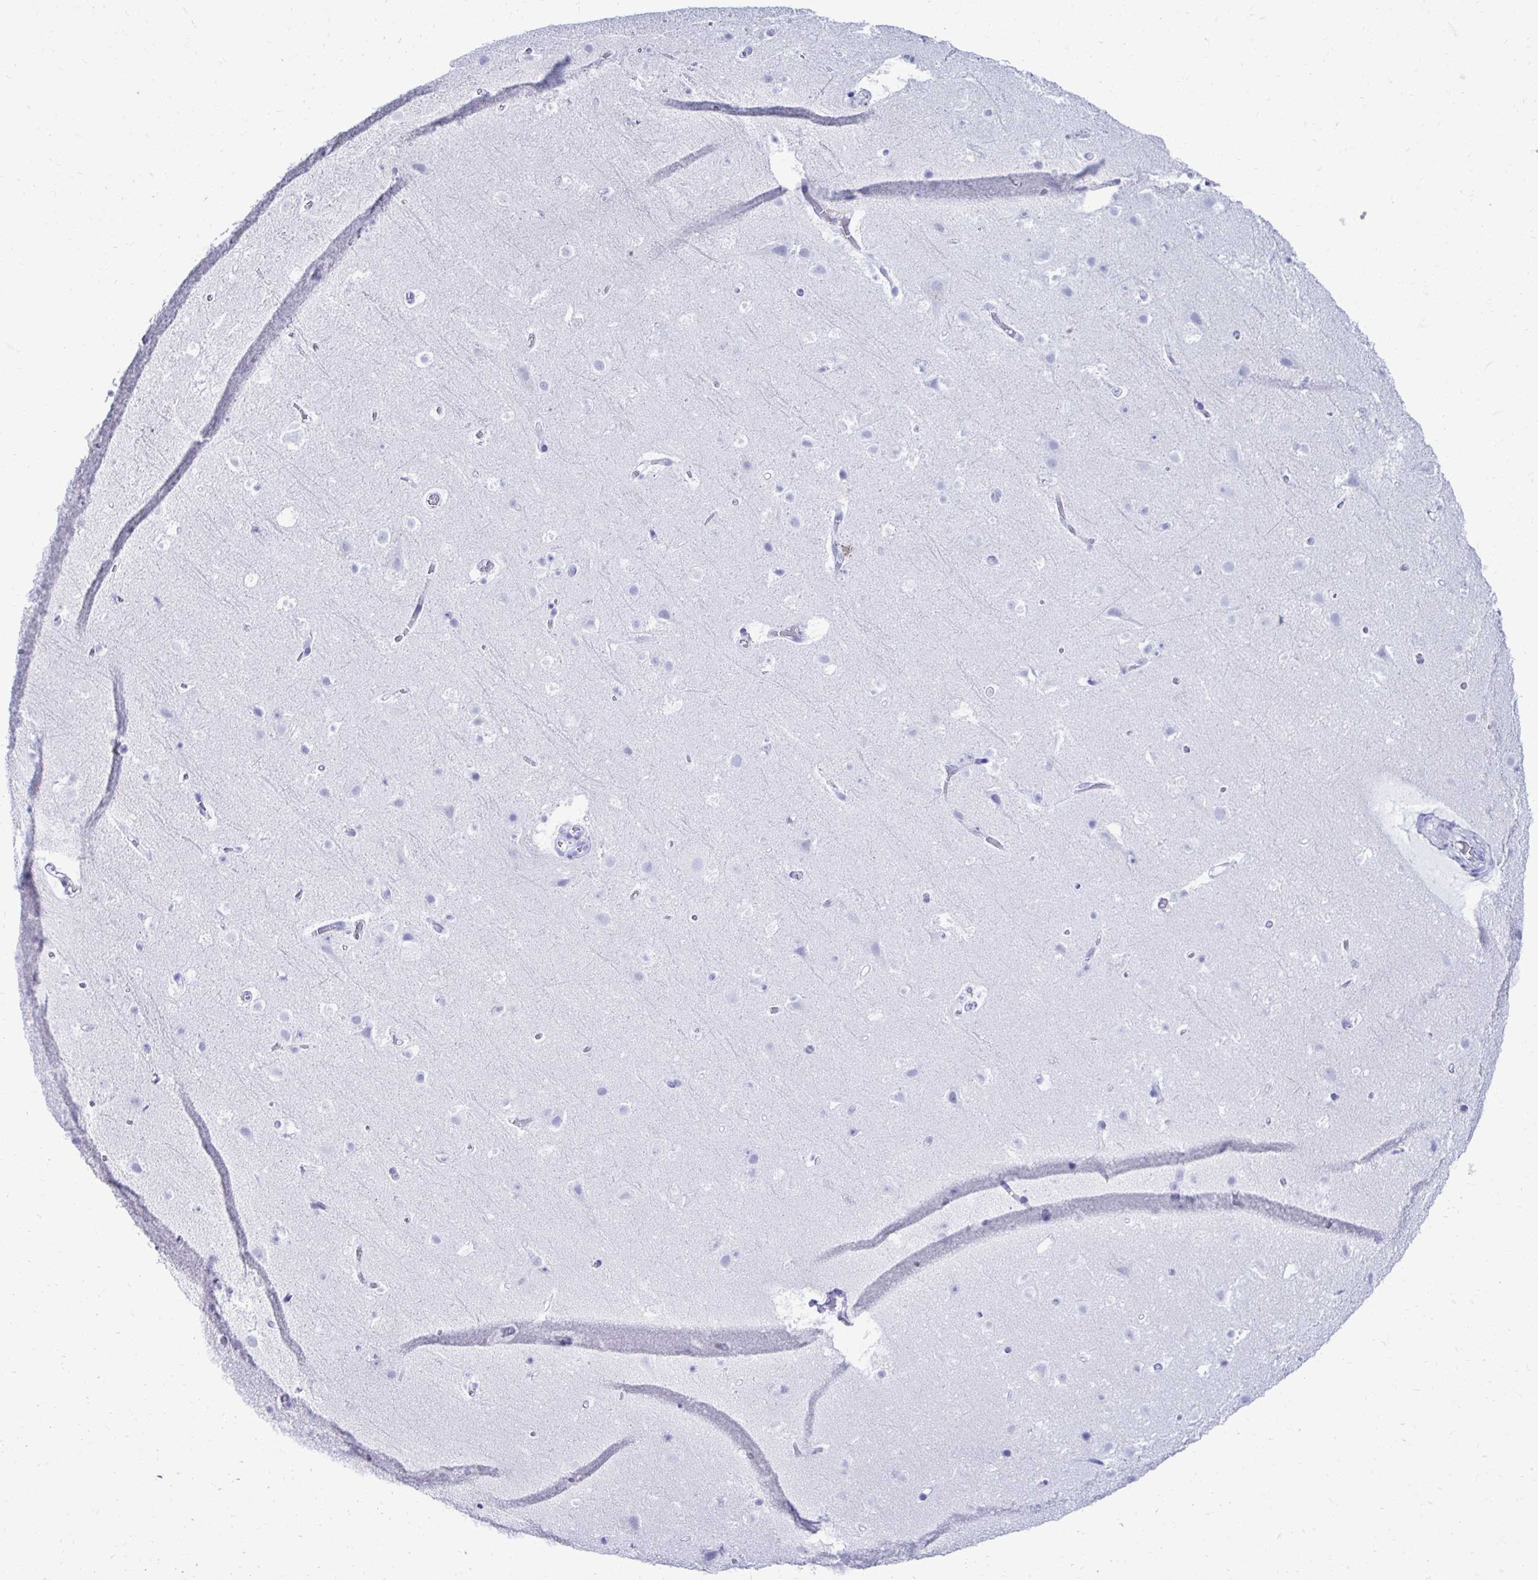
{"staining": {"intensity": "negative", "quantity": "none", "location": "none"}, "tissue": "cerebral cortex", "cell_type": "Endothelial cells", "image_type": "normal", "snomed": [{"axis": "morphology", "description": "Normal tissue, NOS"}, {"axis": "topography", "description": "Cerebral cortex"}], "caption": "Histopathology image shows no significant protein positivity in endothelial cells of normal cerebral cortex. (DAB (3,3'-diaminobenzidine) IHC, high magnification).", "gene": "CST5", "patient": {"sex": "female", "age": 42}}